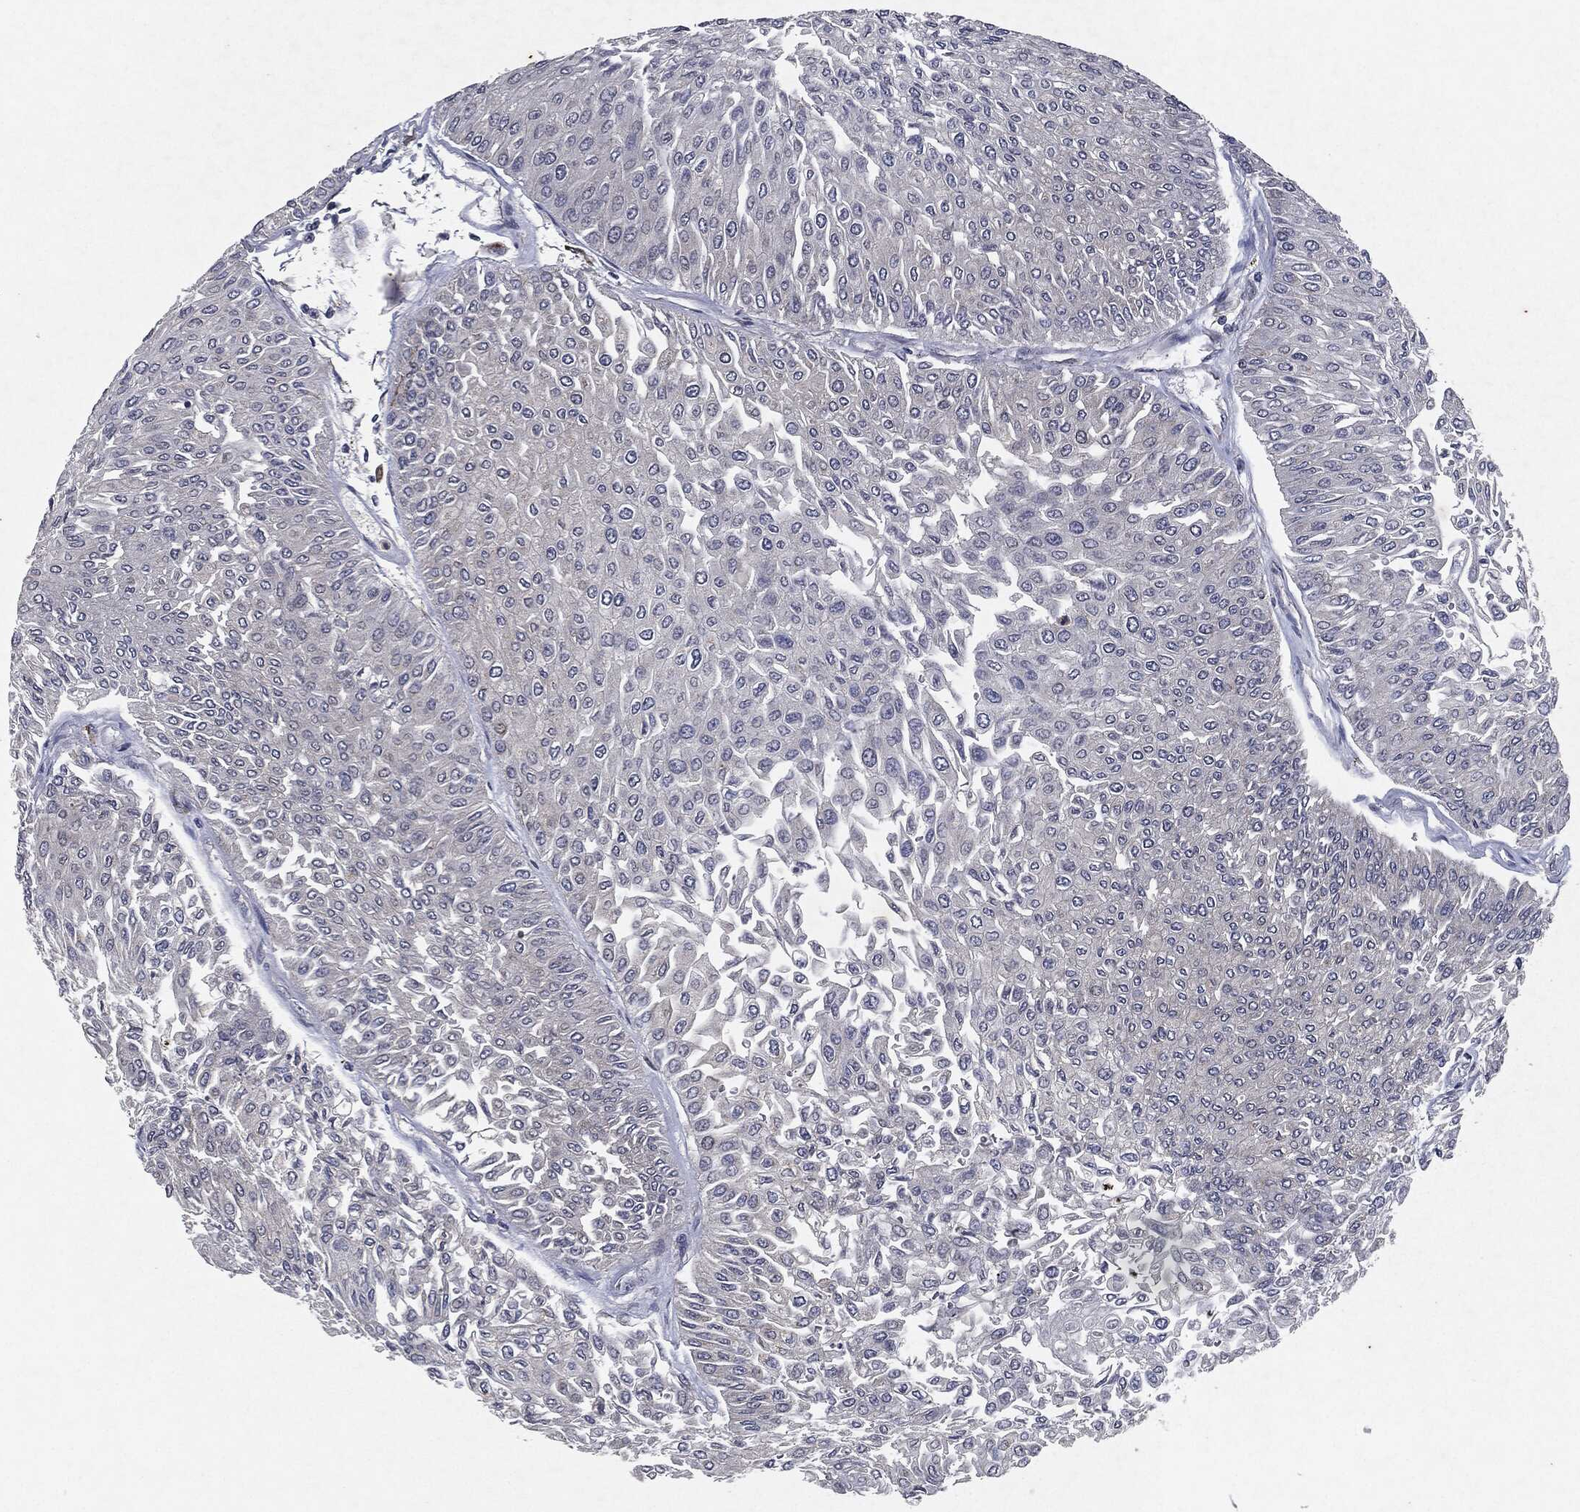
{"staining": {"intensity": "negative", "quantity": "none", "location": "none"}, "tissue": "urothelial cancer", "cell_type": "Tumor cells", "image_type": "cancer", "snomed": [{"axis": "morphology", "description": "Urothelial carcinoma, Low grade"}, {"axis": "topography", "description": "Urinary bladder"}], "caption": "Tumor cells are negative for brown protein staining in low-grade urothelial carcinoma. (DAB (3,3'-diaminobenzidine) IHC visualized using brightfield microscopy, high magnification).", "gene": "SLC31A2", "patient": {"sex": "male", "age": 67}}